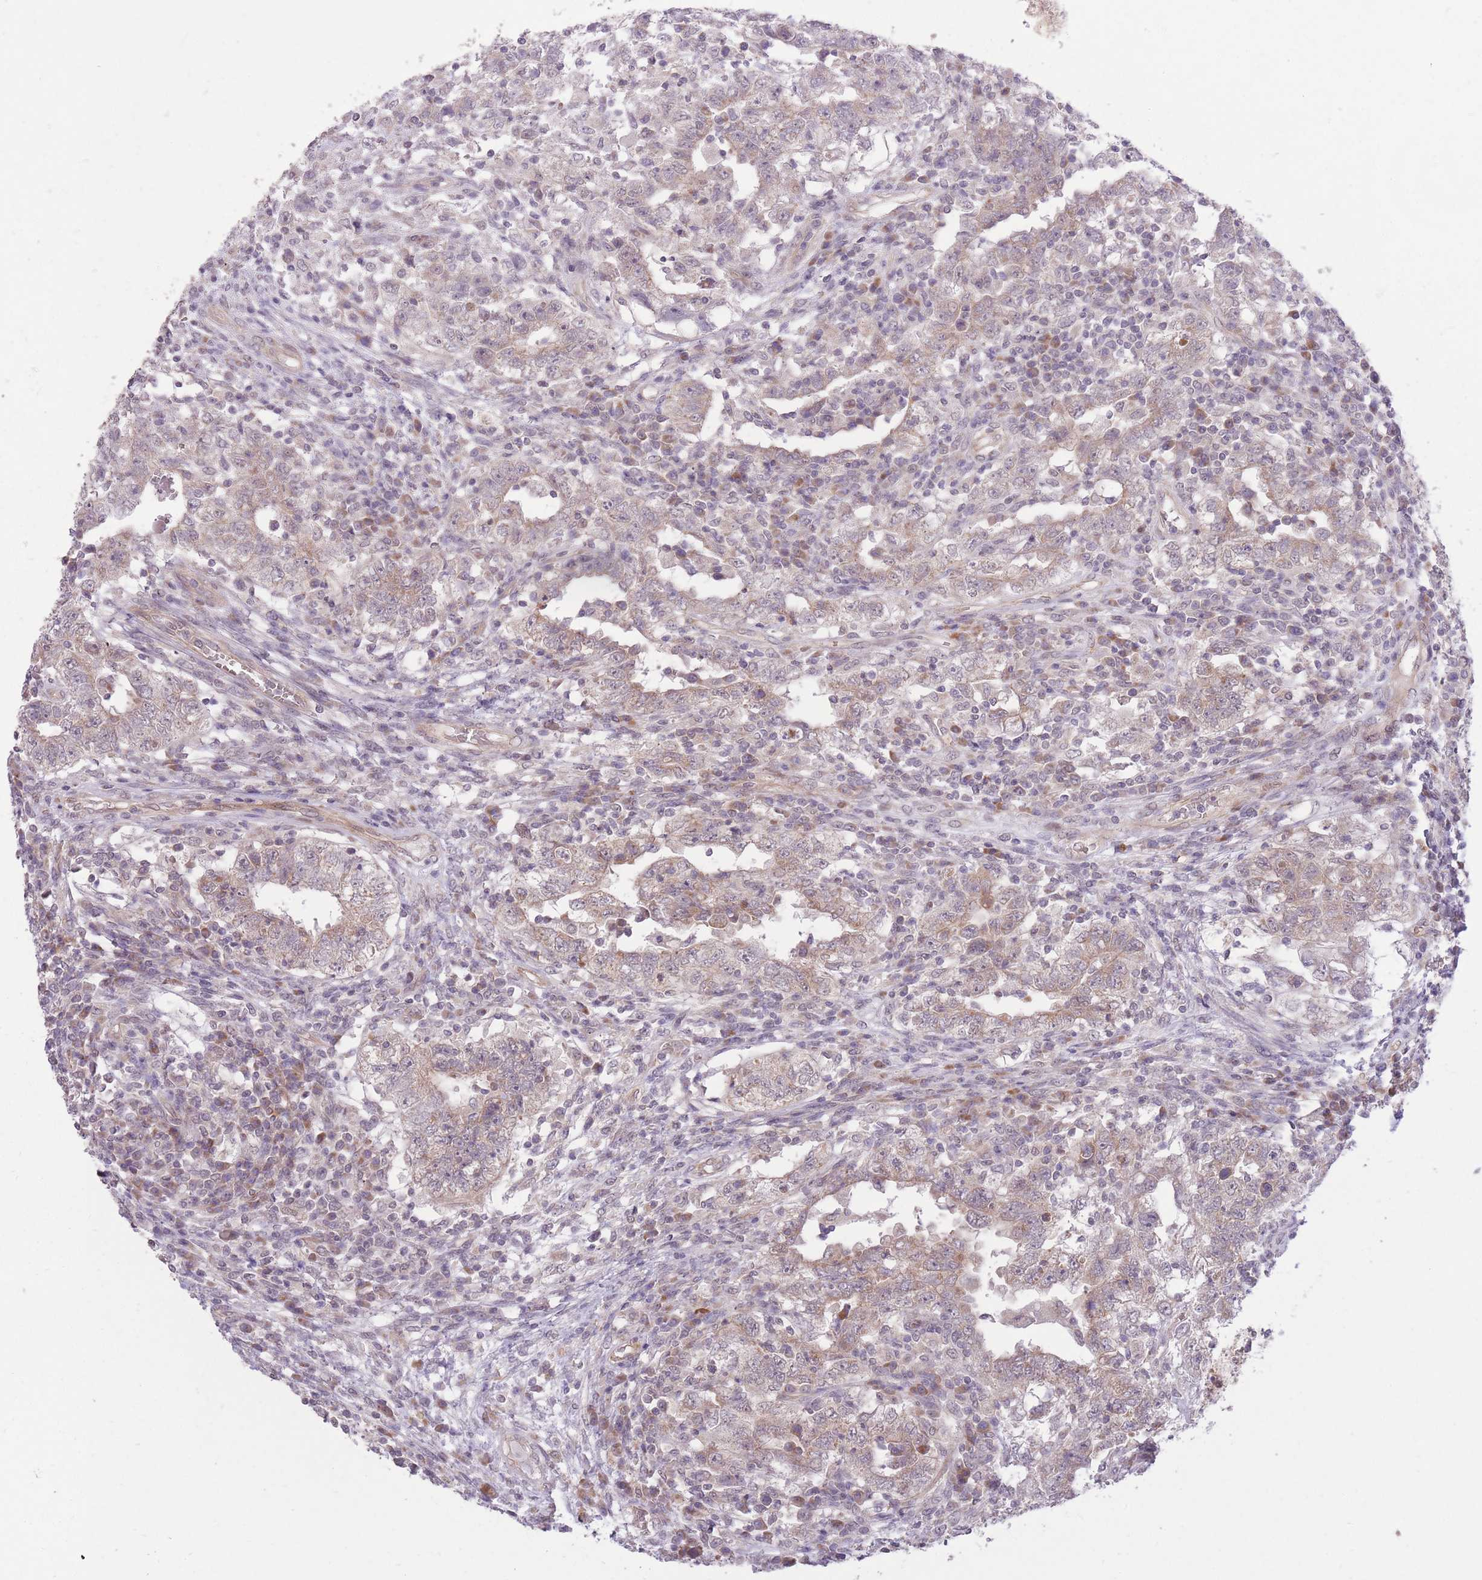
{"staining": {"intensity": "weak", "quantity": "<25%", "location": "cytoplasmic/membranous"}, "tissue": "testis cancer", "cell_type": "Tumor cells", "image_type": "cancer", "snomed": [{"axis": "morphology", "description": "Carcinoma, Embryonal, NOS"}, {"axis": "topography", "description": "Testis"}], "caption": "IHC of human testis cancer (embryonal carcinoma) demonstrates no expression in tumor cells.", "gene": "ELOA2", "patient": {"sex": "male", "age": 26}}